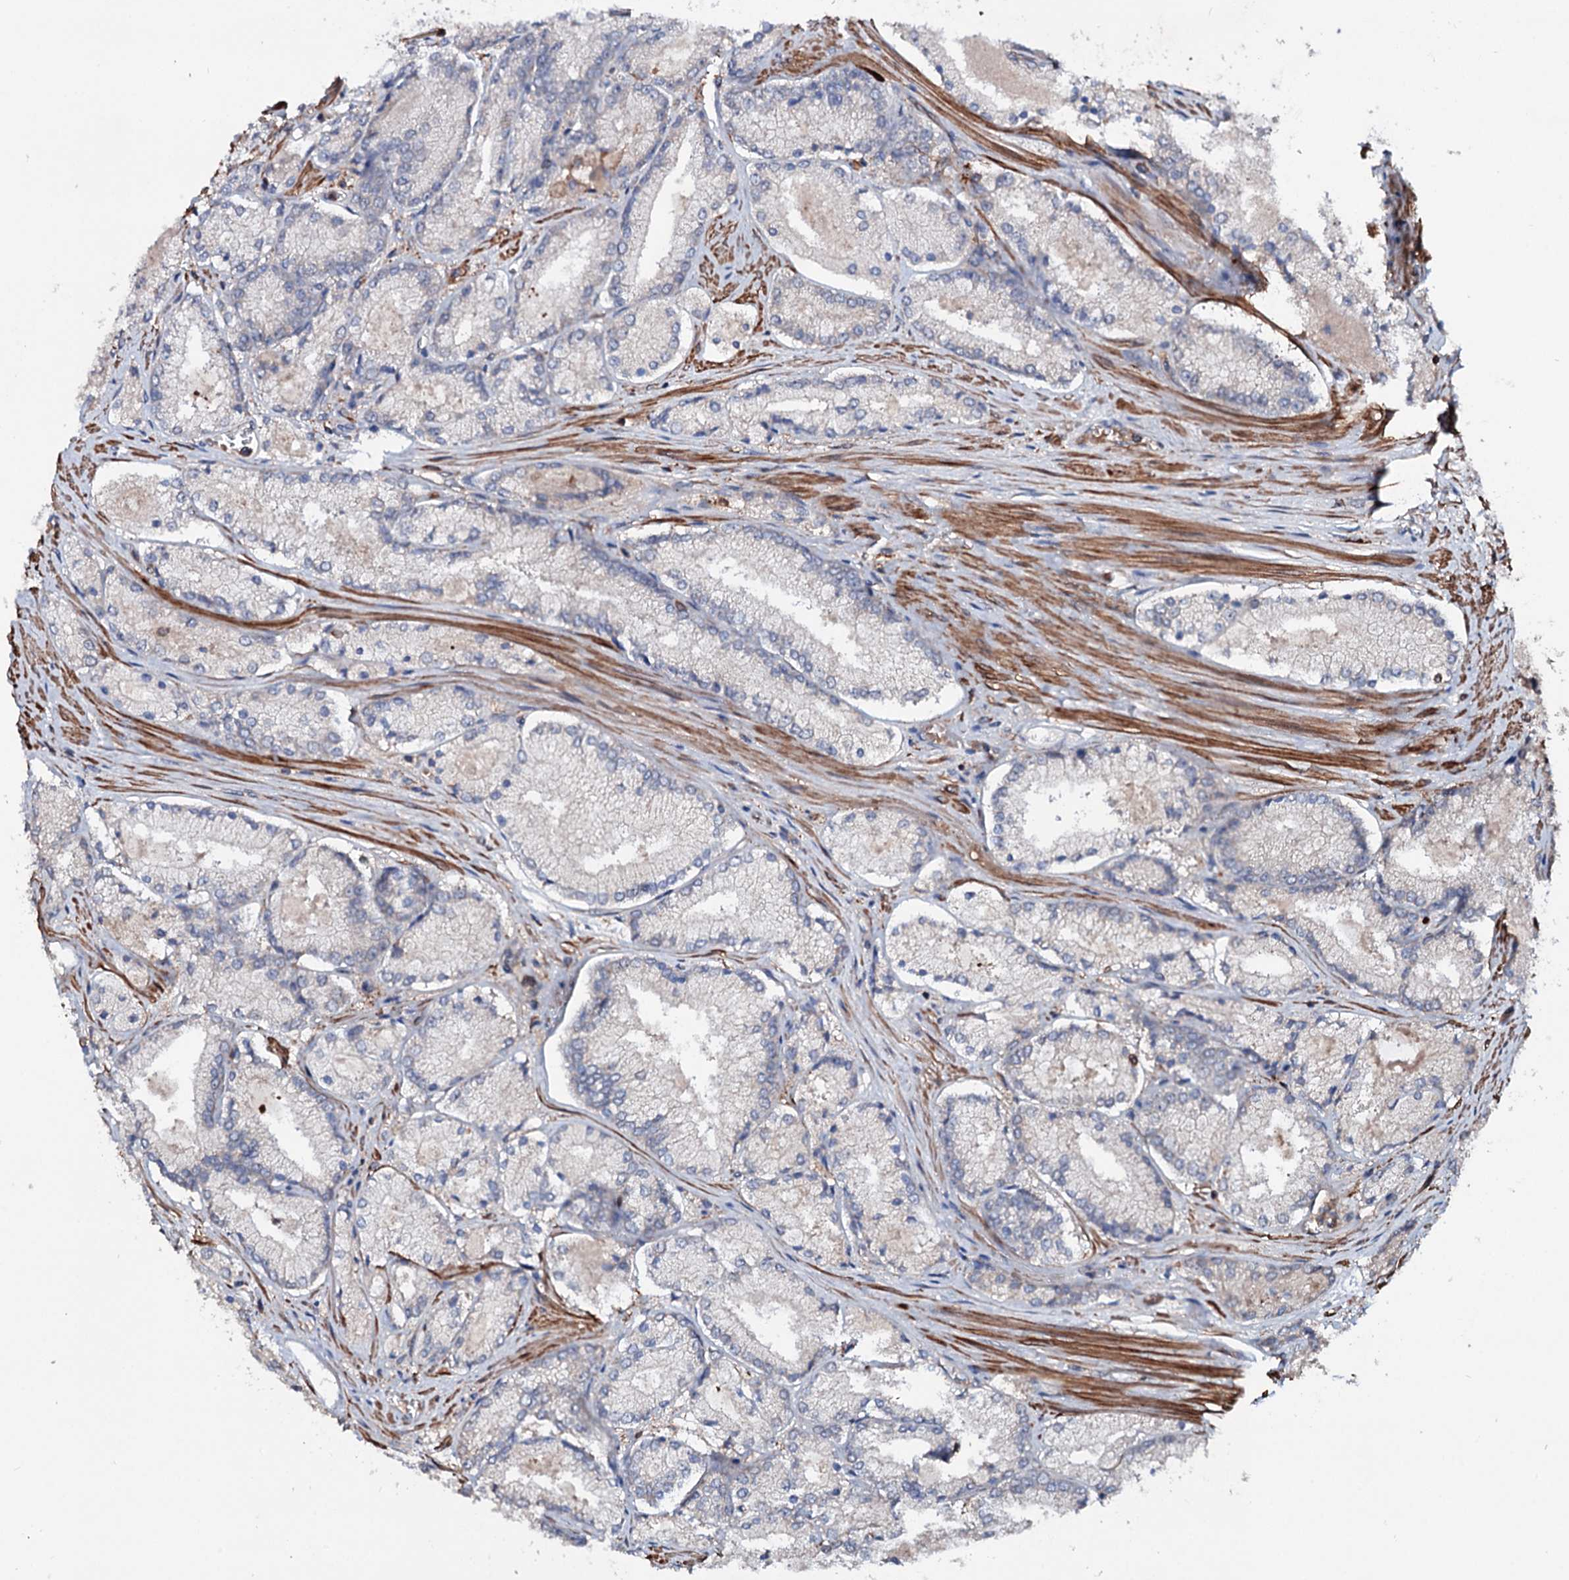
{"staining": {"intensity": "negative", "quantity": "none", "location": "none"}, "tissue": "prostate cancer", "cell_type": "Tumor cells", "image_type": "cancer", "snomed": [{"axis": "morphology", "description": "Adenocarcinoma, Low grade"}, {"axis": "topography", "description": "Prostate"}], "caption": "Human prostate cancer stained for a protein using immunohistochemistry (IHC) displays no positivity in tumor cells.", "gene": "GRIP1", "patient": {"sex": "male", "age": 74}}